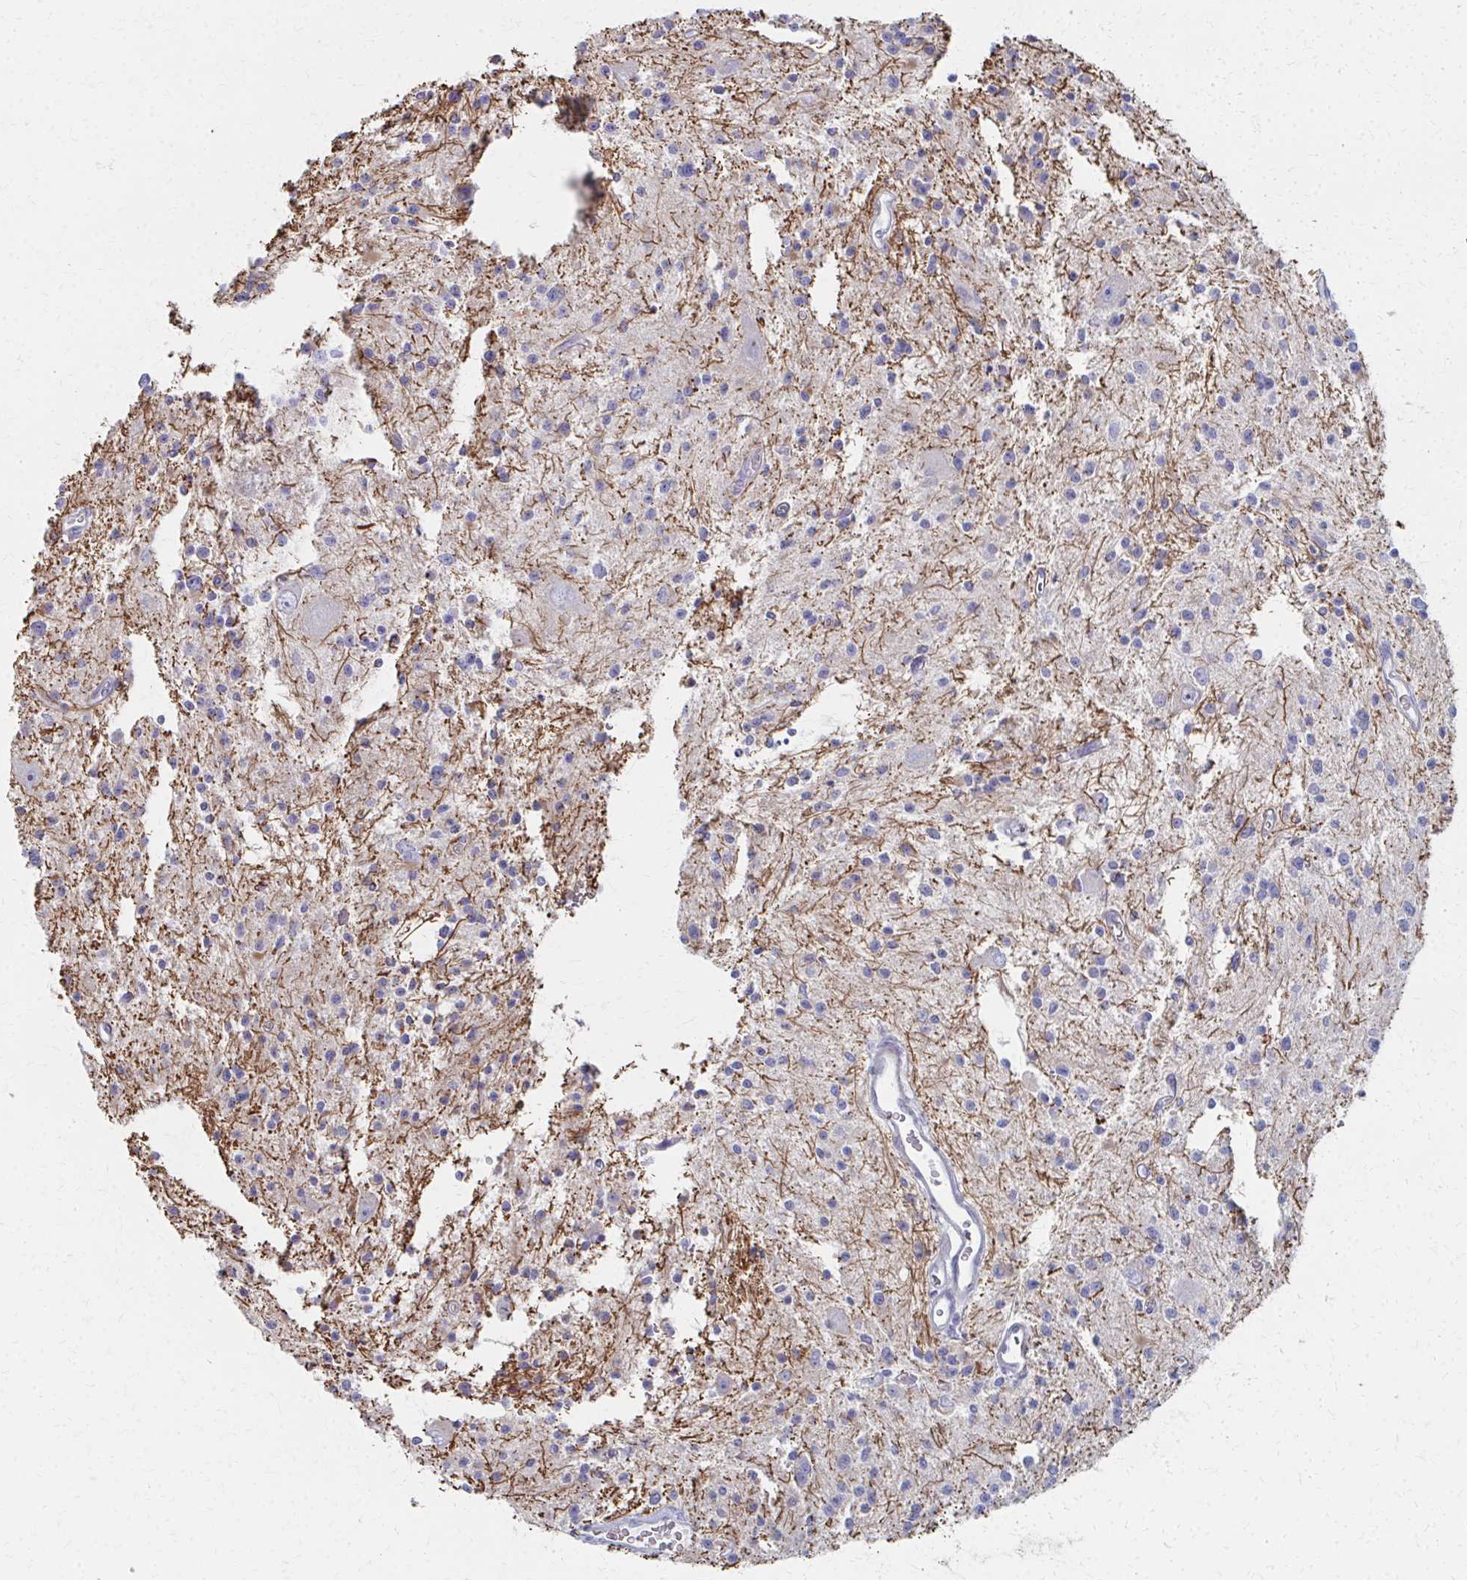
{"staining": {"intensity": "negative", "quantity": "none", "location": "none"}, "tissue": "glioma", "cell_type": "Tumor cells", "image_type": "cancer", "snomed": [{"axis": "morphology", "description": "Glioma, malignant, Low grade"}, {"axis": "topography", "description": "Brain"}], "caption": "Tumor cells are negative for protein expression in human glioma. (DAB immunohistochemistry (IHC) visualized using brightfield microscopy, high magnification).", "gene": "MS4A2", "patient": {"sex": "male", "age": 43}}